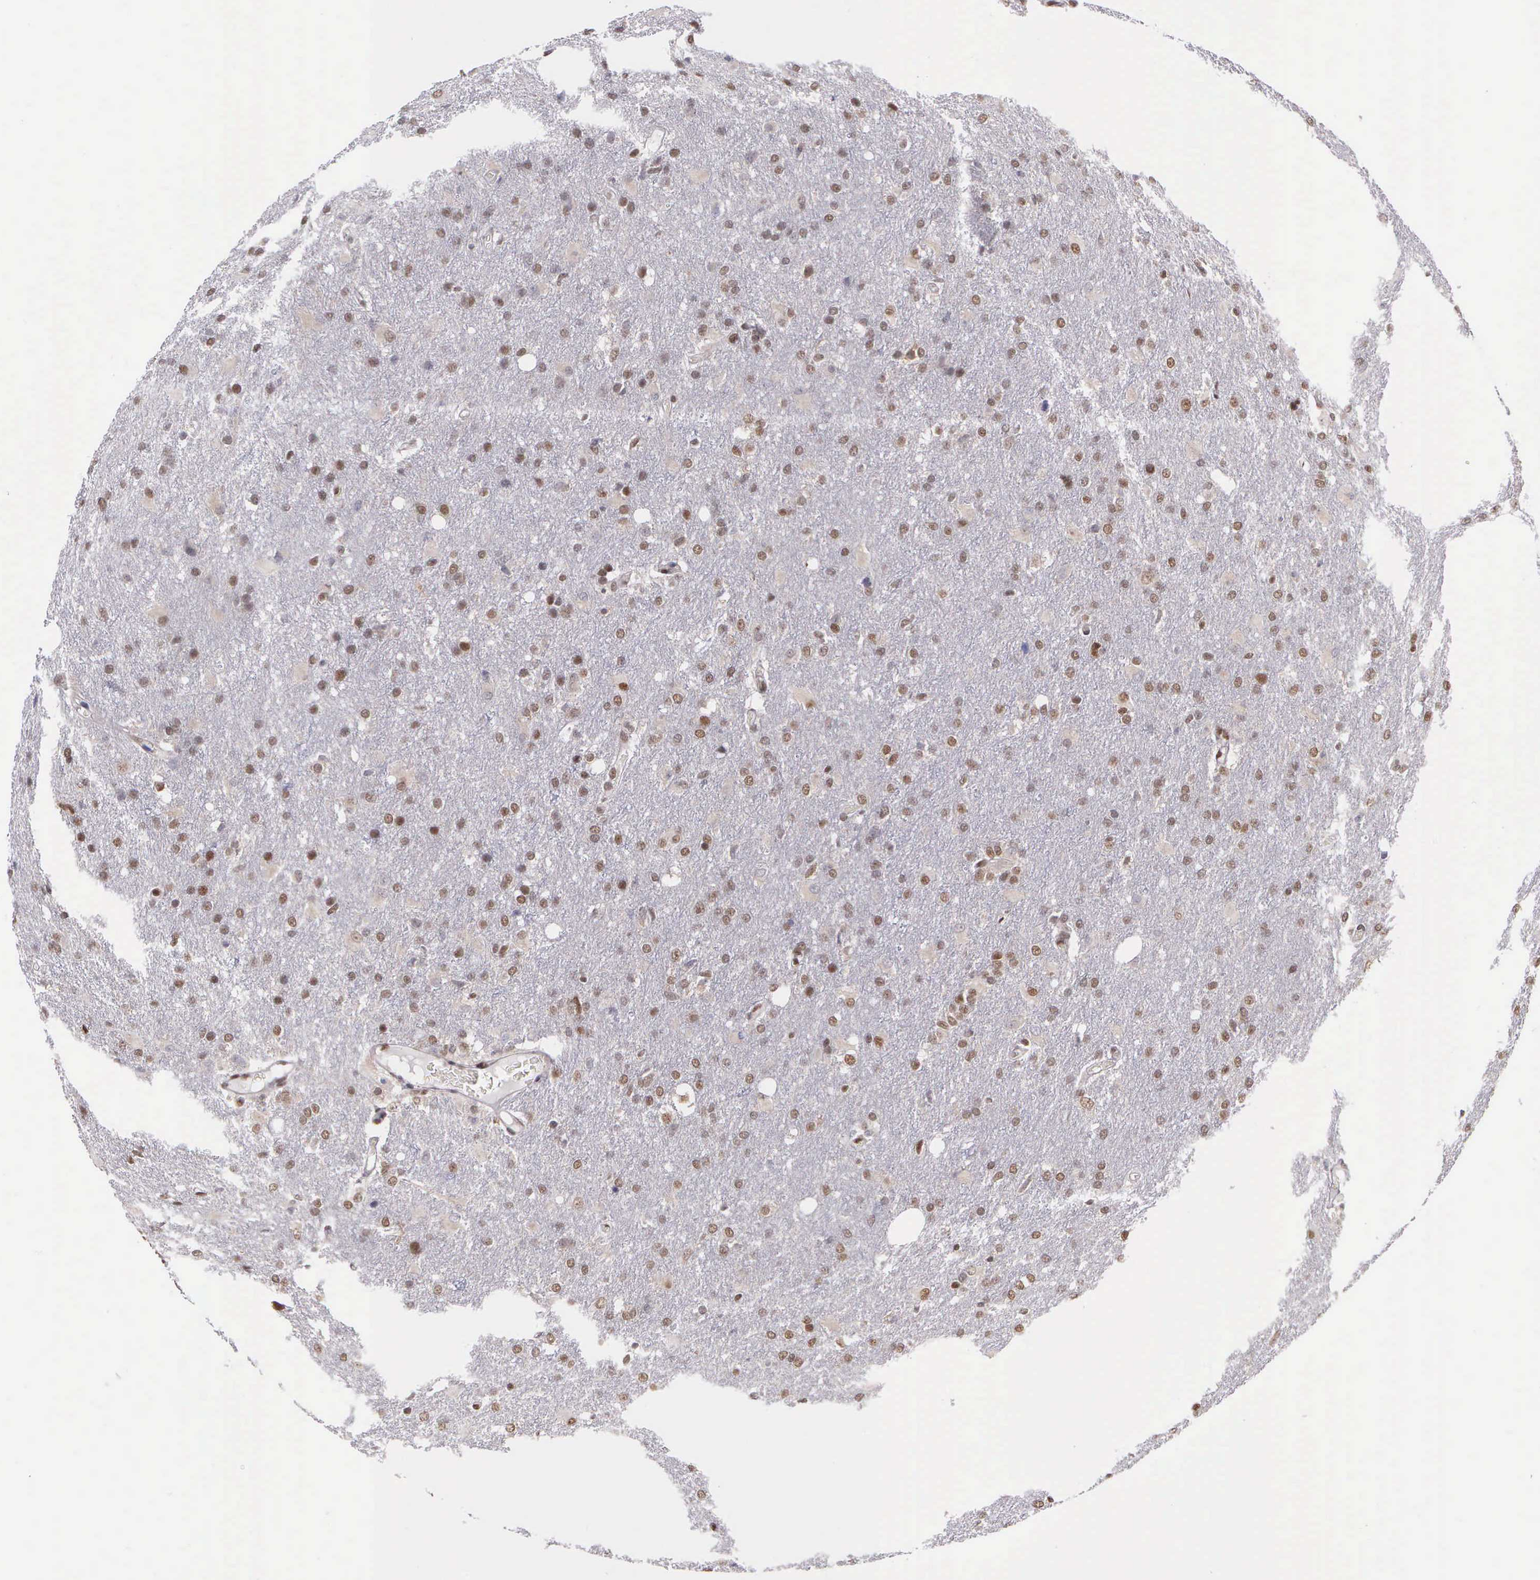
{"staining": {"intensity": "weak", "quantity": "25%-75%", "location": "nuclear"}, "tissue": "glioma", "cell_type": "Tumor cells", "image_type": "cancer", "snomed": [{"axis": "morphology", "description": "Glioma, malignant, High grade"}, {"axis": "topography", "description": "Brain"}], "caption": "DAB immunohistochemical staining of malignant high-grade glioma exhibits weak nuclear protein expression in approximately 25%-75% of tumor cells.", "gene": "UBR7", "patient": {"sex": "male", "age": 68}}